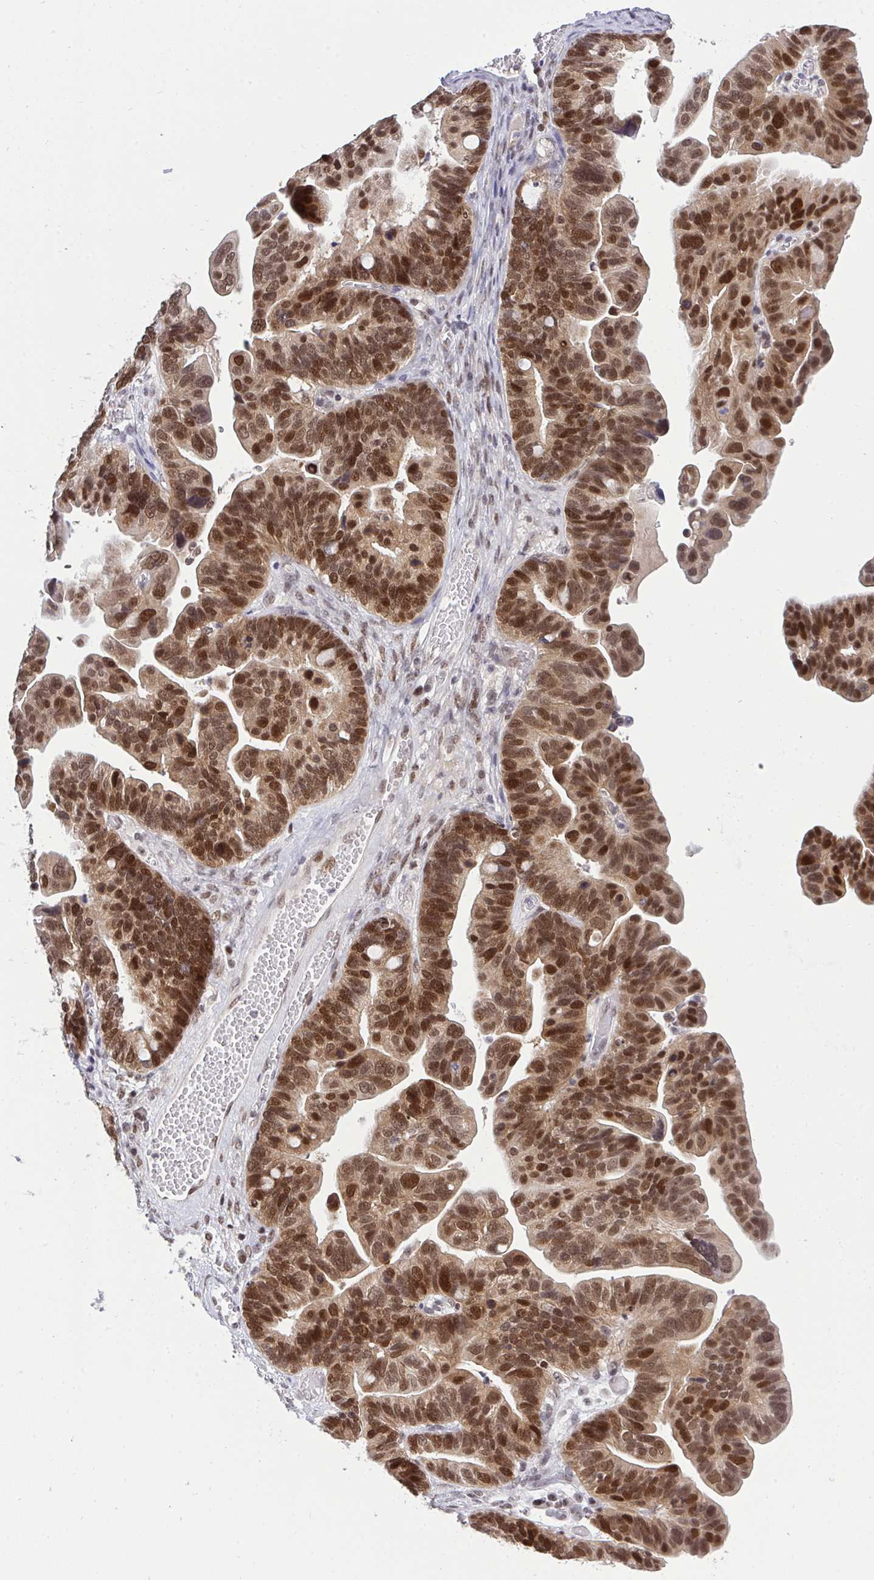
{"staining": {"intensity": "strong", "quantity": ">75%", "location": "nuclear"}, "tissue": "ovarian cancer", "cell_type": "Tumor cells", "image_type": "cancer", "snomed": [{"axis": "morphology", "description": "Cystadenocarcinoma, serous, NOS"}, {"axis": "topography", "description": "Ovary"}], "caption": "Ovarian serous cystadenocarcinoma was stained to show a protein in brown. There is high levels of strong nuclear positivity in approximately >75% of tumor cells.", "gene": "RFC4", "patient": {"sex": "female", "age": 56}}